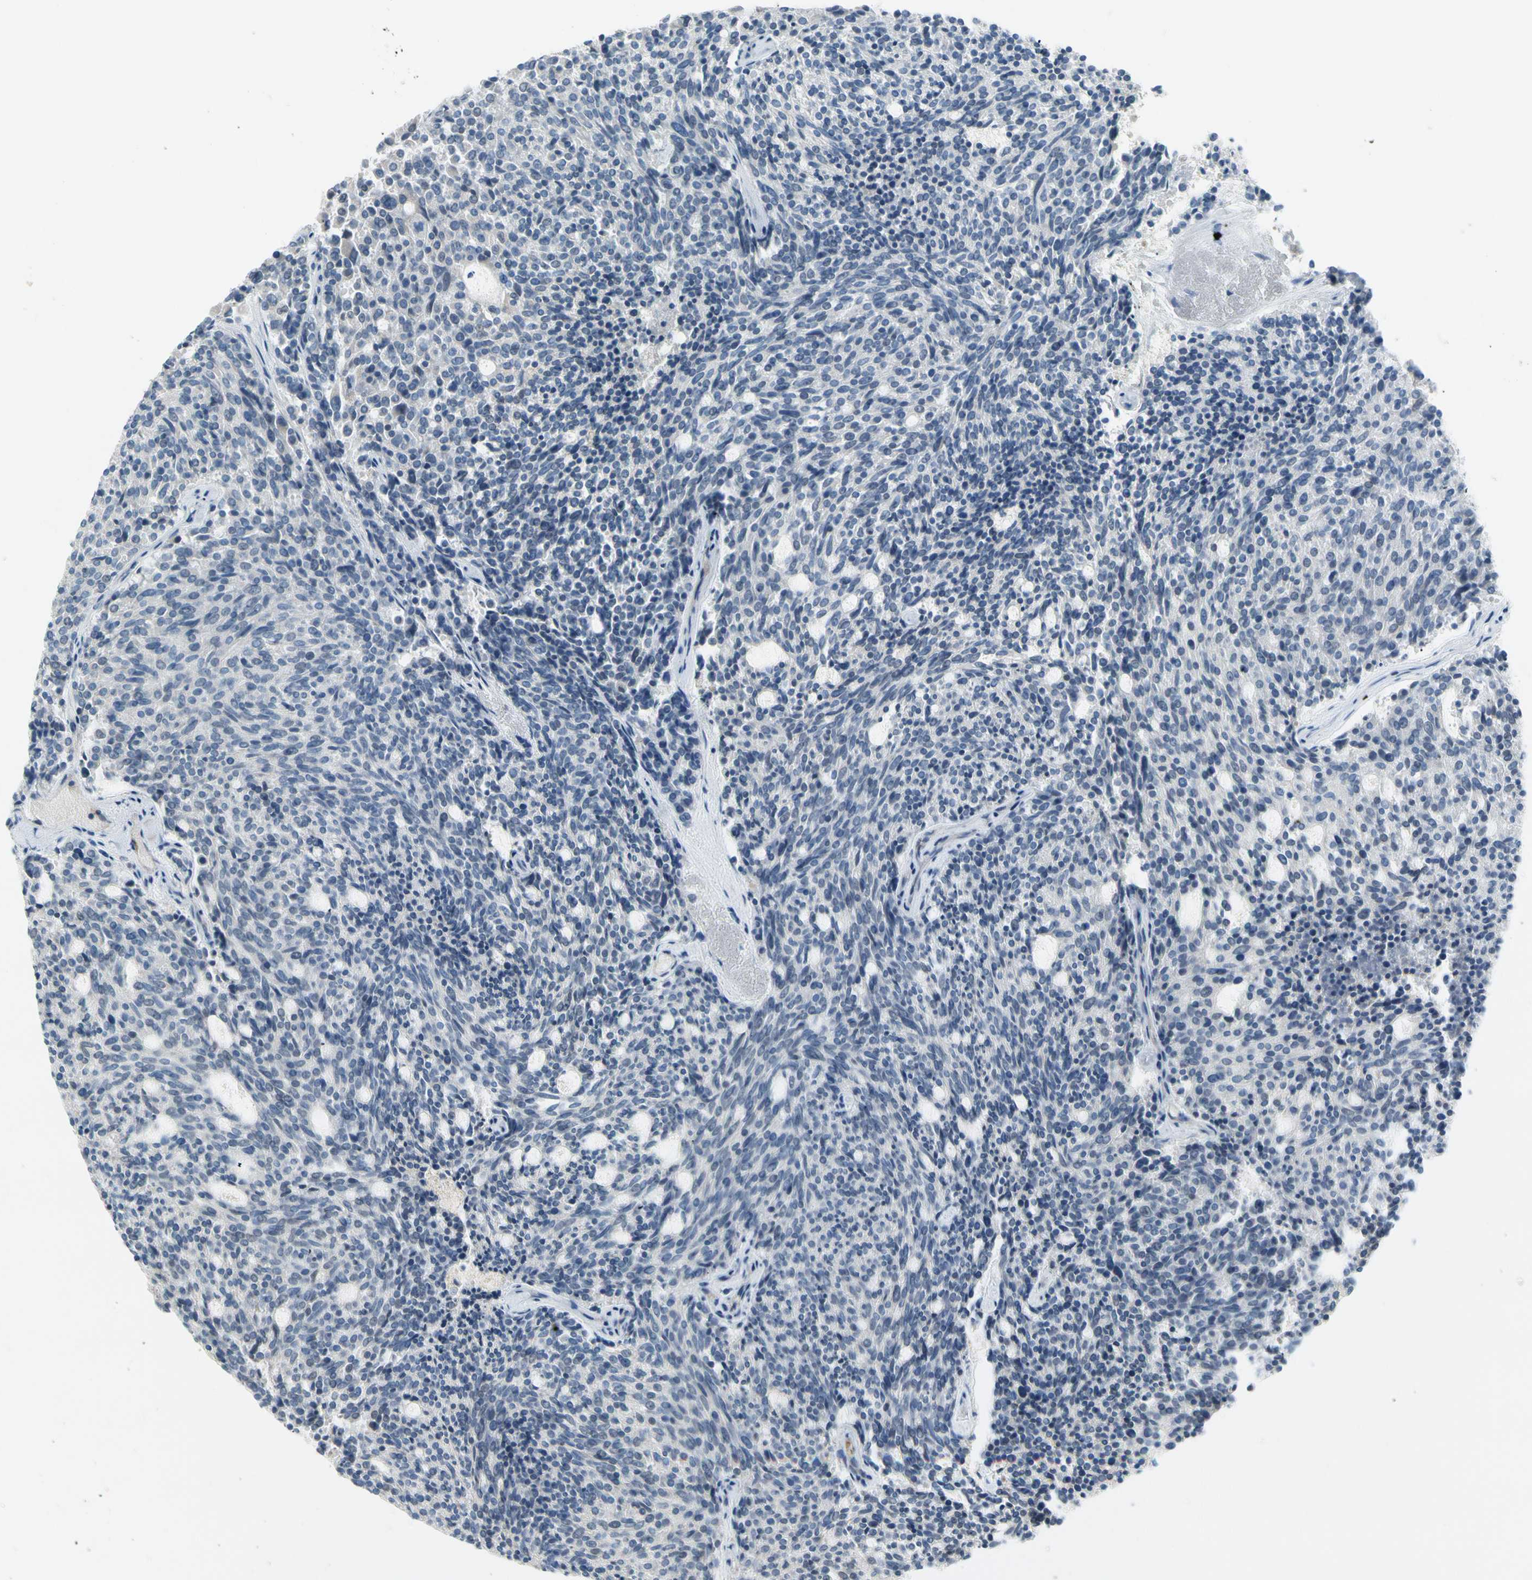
{"staining": {"intensity": "negative", "quantity": "none", "location": "none"}, "tissue": "carcinoid", "cell_type": "Tumor cells", "image_type": "cancer", "snomed": [{"axis": "morphology", "description": "Carcinoid, malignant, NOS"}, {"axis": "topography", "description": "Pancreas"}], "caption": "The immunohistochemistry image has no significant positivity in tumor cells of malignant carcinoid tissue.", "gene": "CNDP1", "patient": {"sex": "female", "age": 54}}